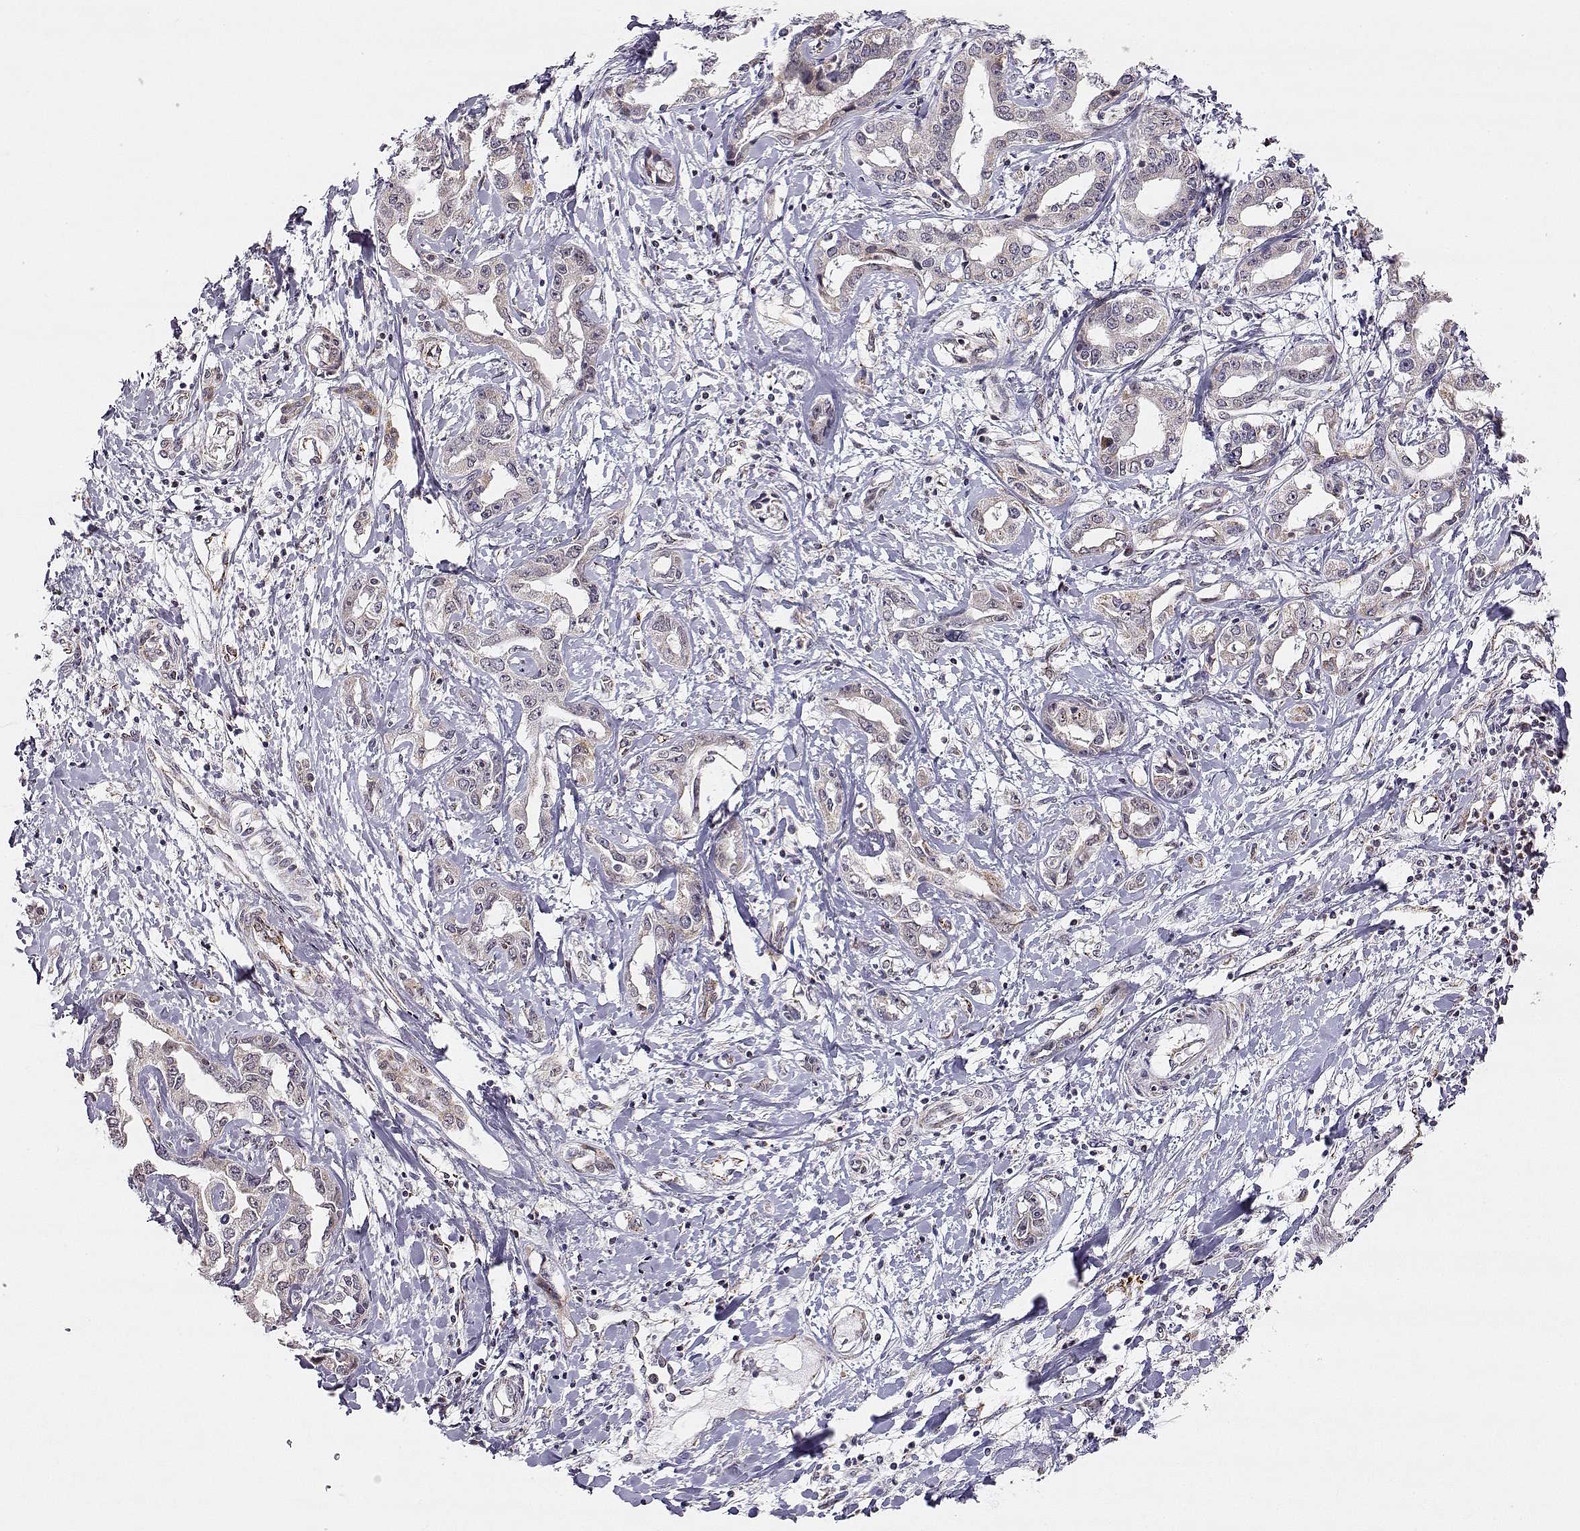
{"staining": {"intensity": "weak", "quantity": "<25%", "location": "cytoplasmic/membranous"}, "tissue": "liver cancer", "cell_type": "Tumor cells", "image_type": "cancer", "snomed": [{"axis": "morphology", "description": "Cholangiocarcinoma"}, {"axis": "topography", "description": "Liver"}], "caption": "Immunohistochemistry histopathology image of human liver cancer (cholangiocarcinoma) stained for a protein (brown), which reveals no expression in tumor cells.", "gene": "EXOG", "patient": {"sex": "male", "age": 59}}